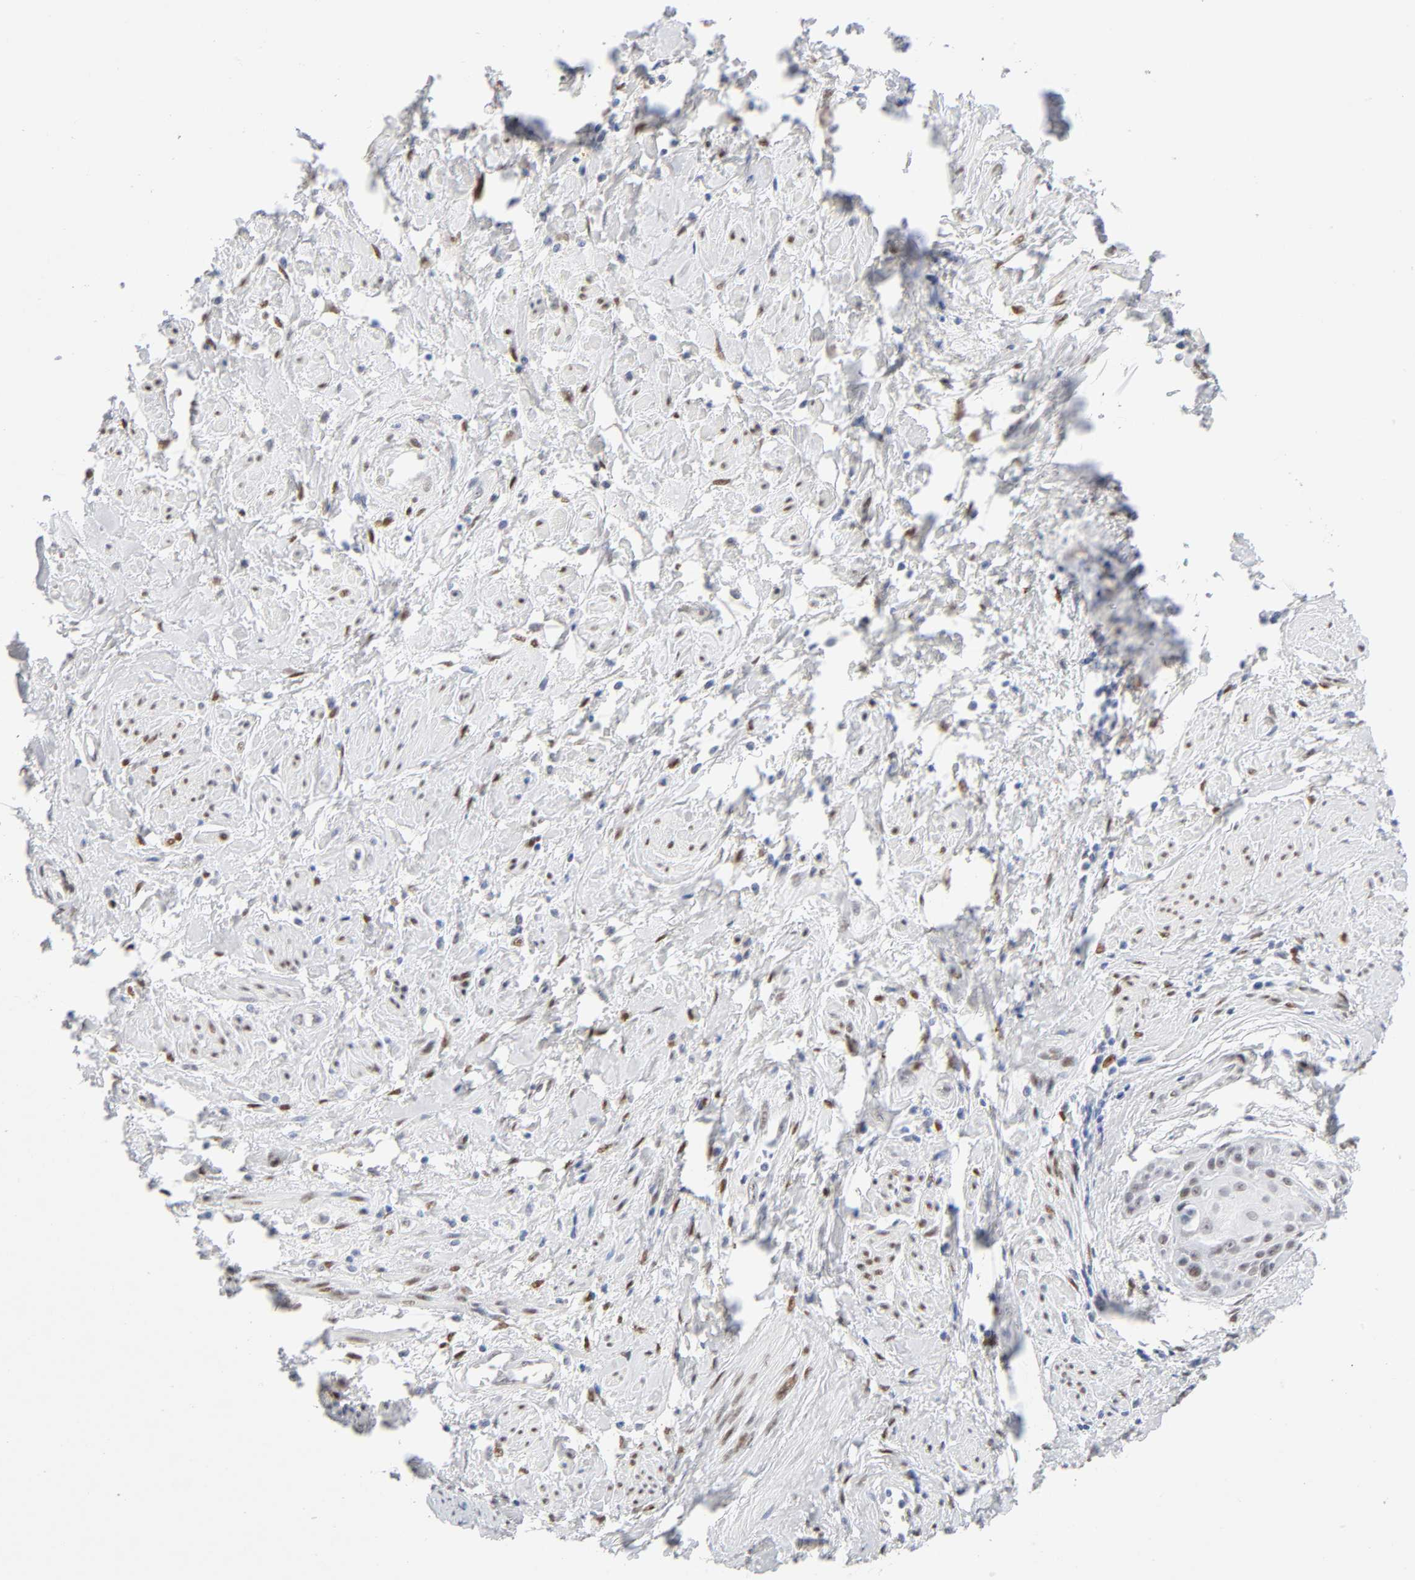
{"staining": {"intensity": "weak", "quantity": "25%-75%", "location": "nuclear"}, "tissue": "cervical cancer", "cell_type": "Tumor cells", "image_type": "cancer", "snomed": [{"axis": "morphology", "description": "Squamous cell carcinoma, NOS"}, {"axis": "topography", "description": "Cervix"}], "caption": "The micrograph reveals staining of cervical cancer (squamous cell carcinoma), revealing weak nuclear protein staining (brown color) within tumor cells. Using DAB (3,3'-diaminobenzidine) (brown) and hematoxylin (blue) stains, captured at high magnification using brightfield microscopy.", "gene": "NFIC", "patient": {"sex": "female", "age": 57}}